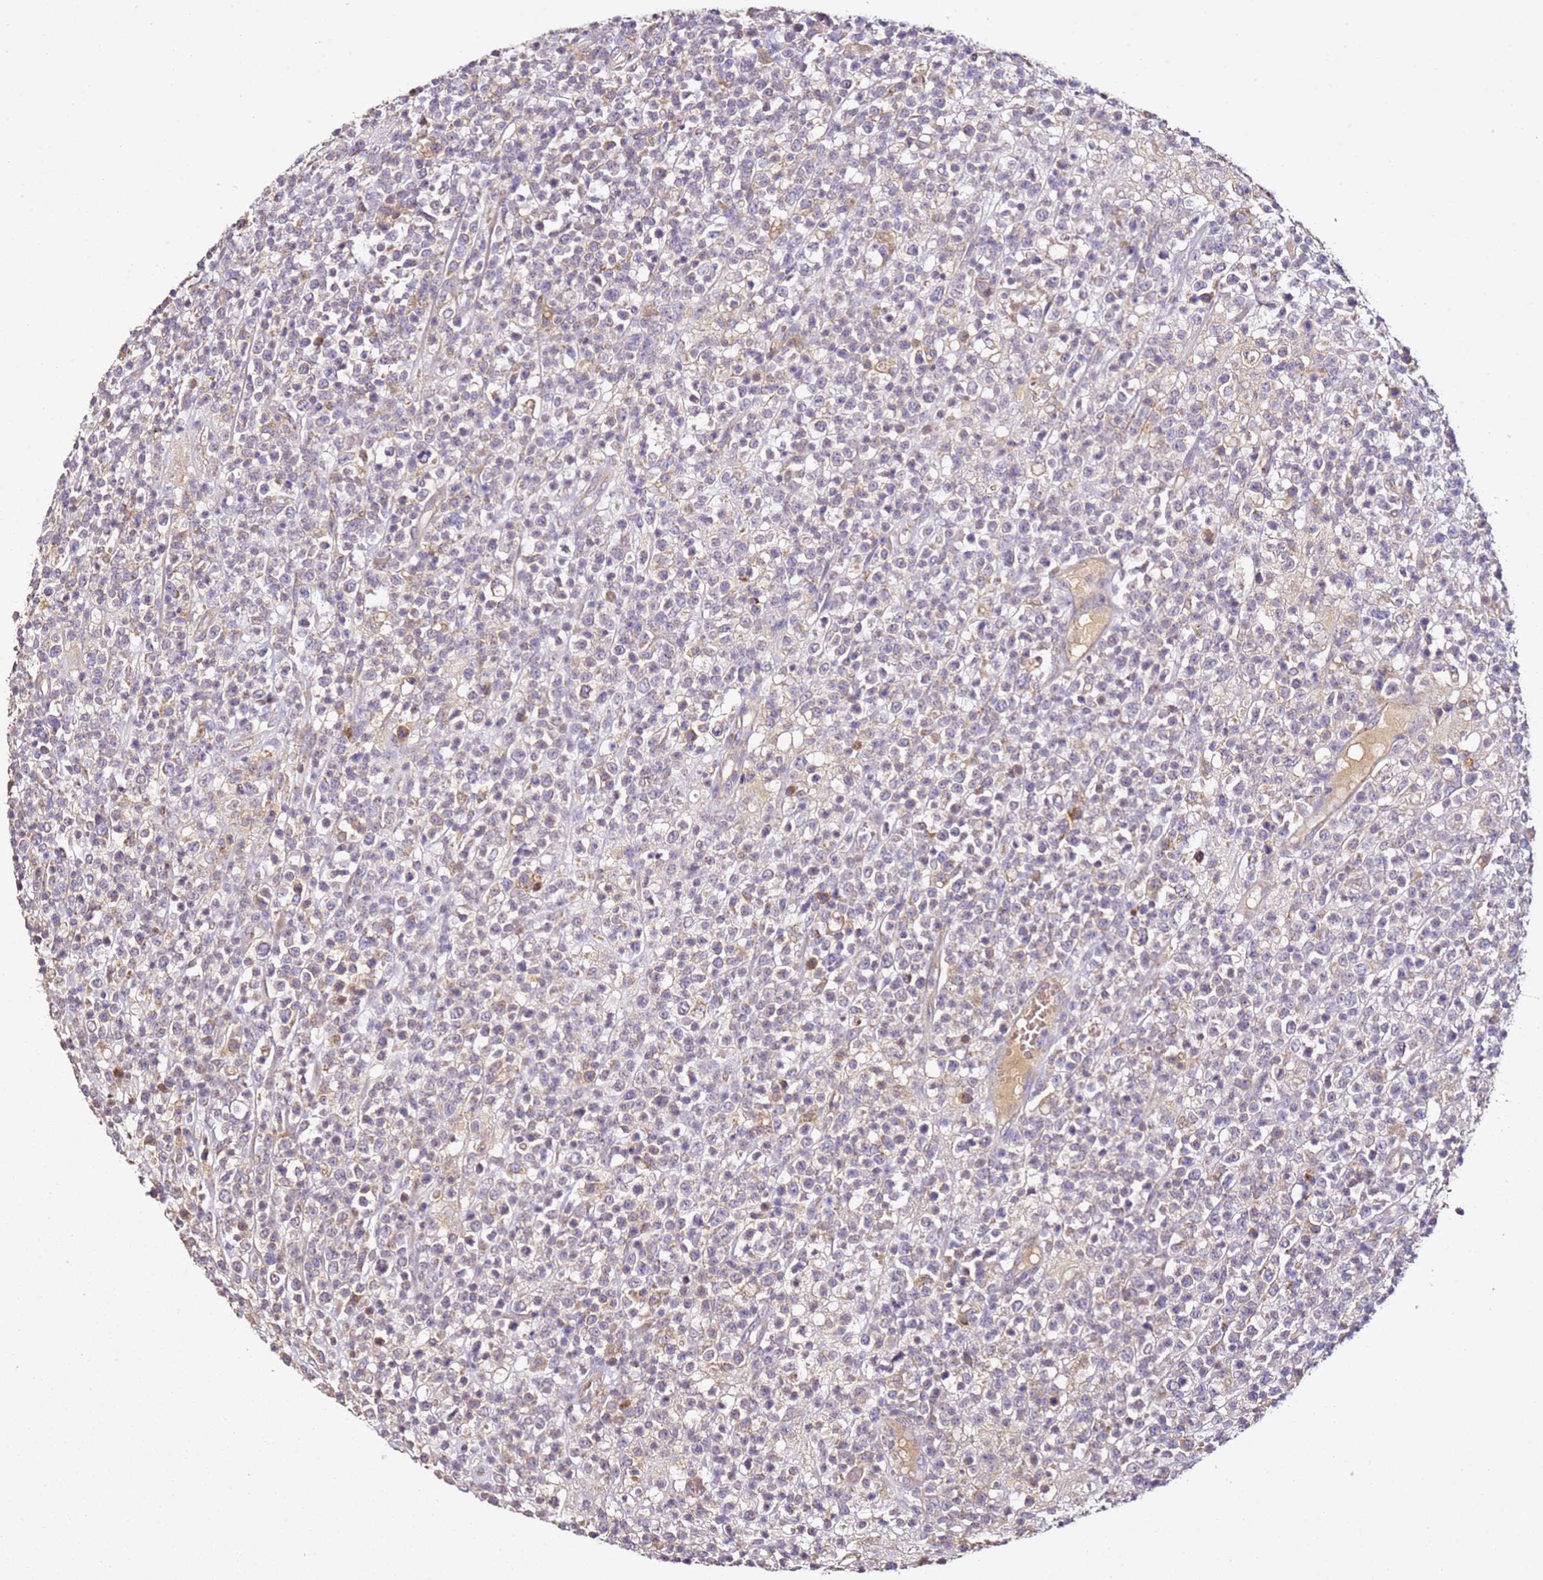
{"staining": {"intensity": "negative", "quantity": "none", "location": "none"}, "tissue": "lymphoma", "cell_type": "Tumor cells", "image_type": "cancer", "snomed": [{"axis": "morphology", "description": "Malignant lymphoma, non-Hodgkin's type, High grade"}, {"axis": "topography", "description": "Colon"}], "caption": "This photomicrograph is of high-grade malignant lymphoma, non-Hodgkin's type stained with immunohistochemistry to label a protein in brown with the nuclei are counter-stained blue. There is no positivity in tumor cells.", "gene": "OR2B11", "patient": {"sex": "female", "age": 53}}